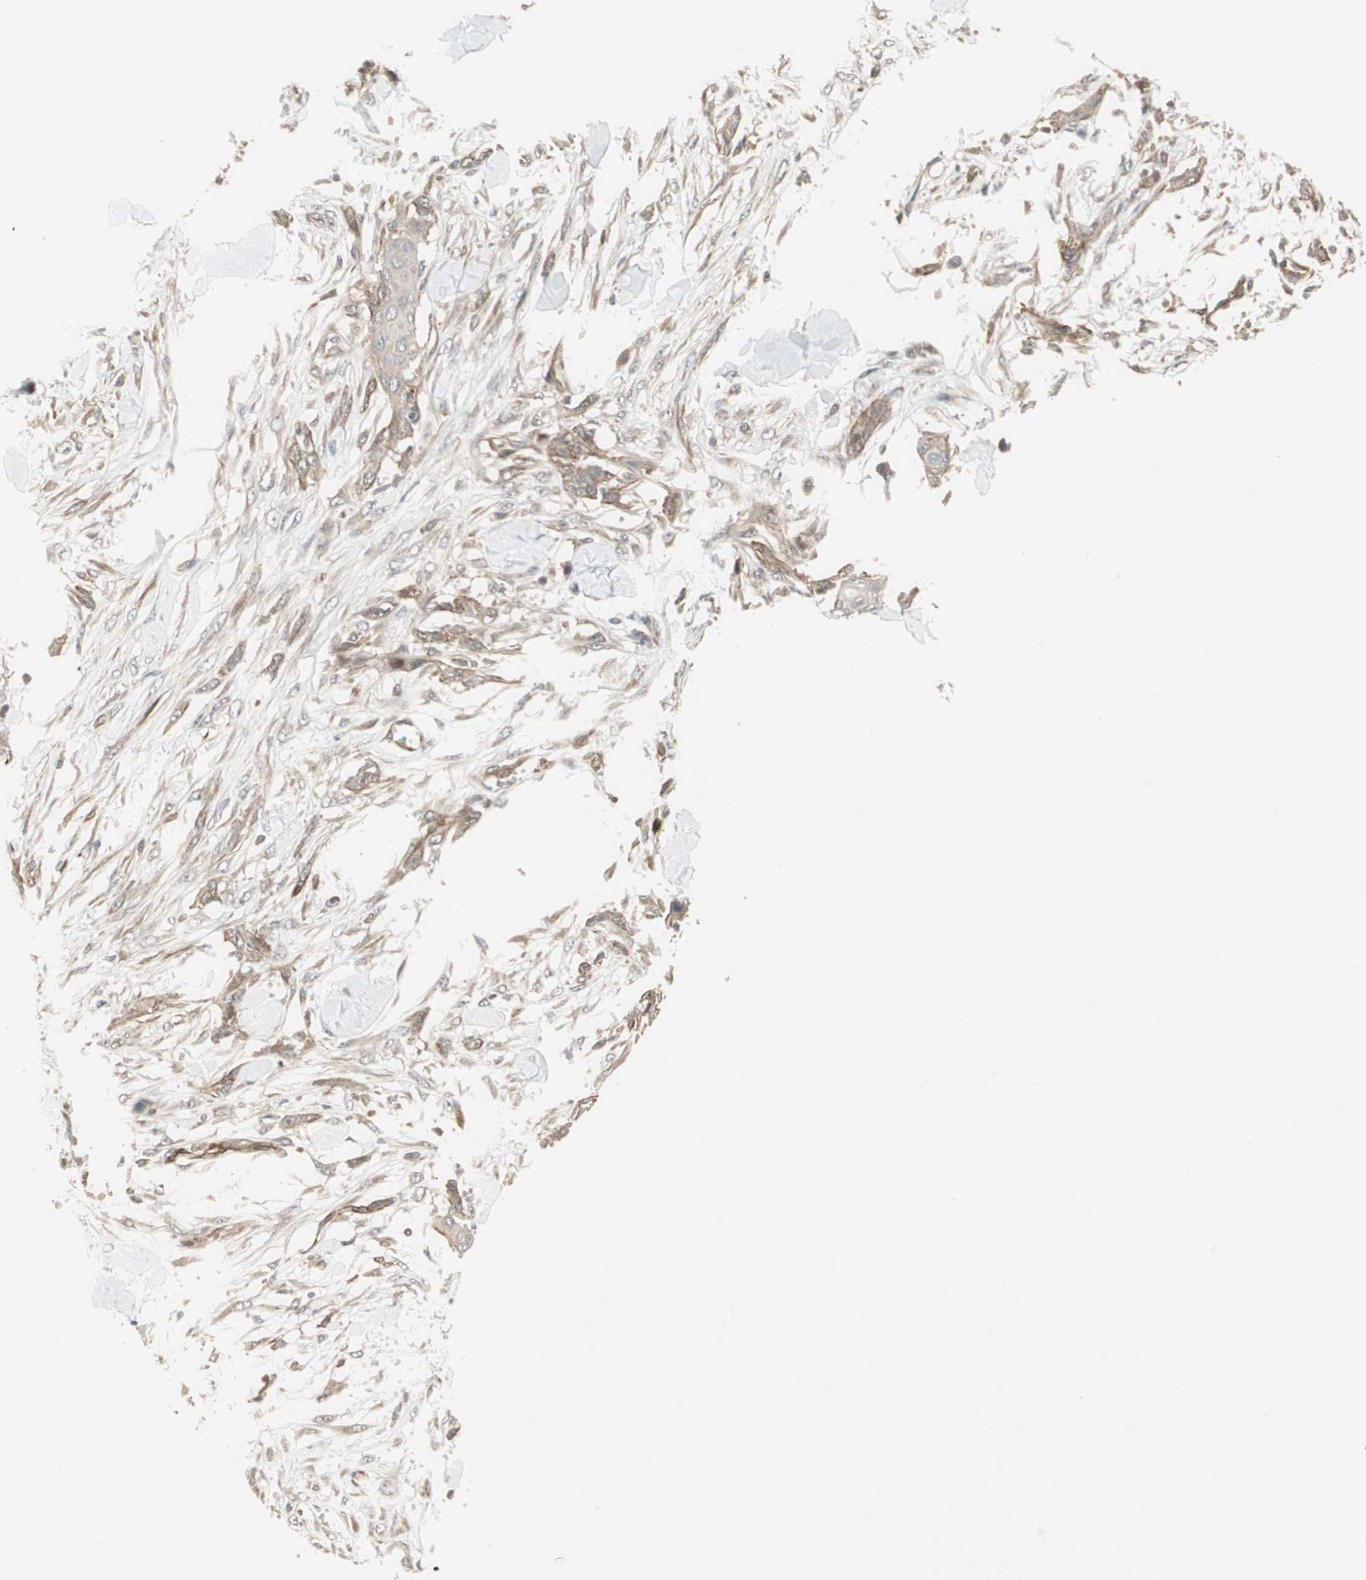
{"staining": {"intensity": "moderate", "quantity": ">75%", "location": "cytoplasmic/membranous"}, "tissue": "skin cancer", "cell_type": "Tumor cells", "image_type": "cancer", "snomed": [{"axis": "morphology", "description": "Squamous cell carcinoma, NOS"}, {"axis": "topography", "description": "Skin"}], "caption": "Immunohistochemical staining of skin squamous cell carcinoma shows medium levels of moderate cytoplasmic/membranous protein expression in approximately >75% of tumor cells.", "gene": "PFDN1", "patient": {"sex": "female", "age": 59}}